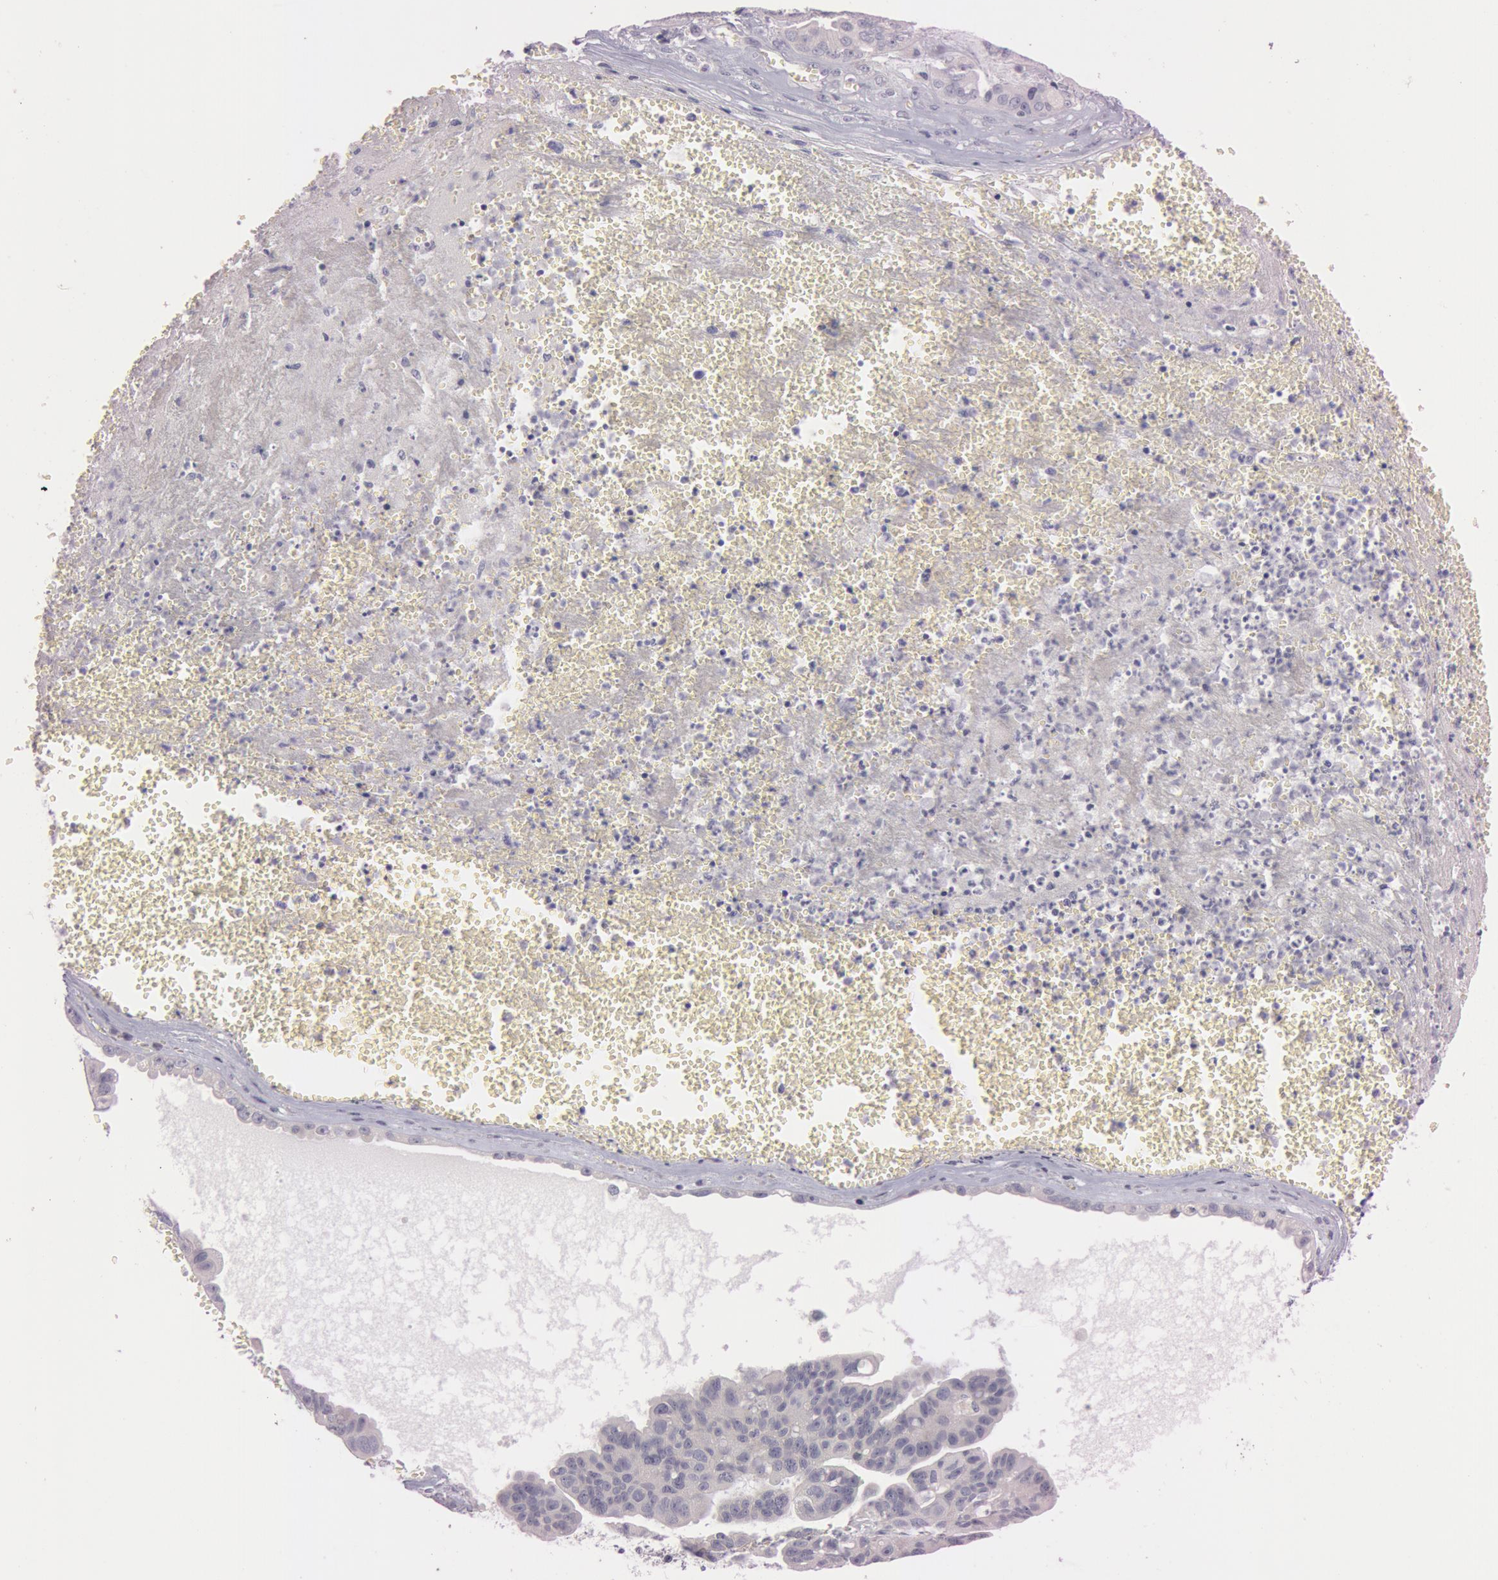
{"staining": {"intensity": "weak", "quantity": ">75%", "location": "cytoplasmic/membranous"}, "tissue": "ovarian cancer", "cell_type": "Tumor cells", "image_type": "cancer", "snomed": [{"axis": "morphology", "description": "Carcinoma, endometroid"}, {"axis": "topography", "description": "Ovary"}], "caption": "Protein expression analysis of human ovarian endometroid carcinoma reveals weak cytoplasmic/membranous positivity in about >75% of tumor cells.", "gene": "RALGAPA1", "patient": {"sex": "female", "age": 85}}